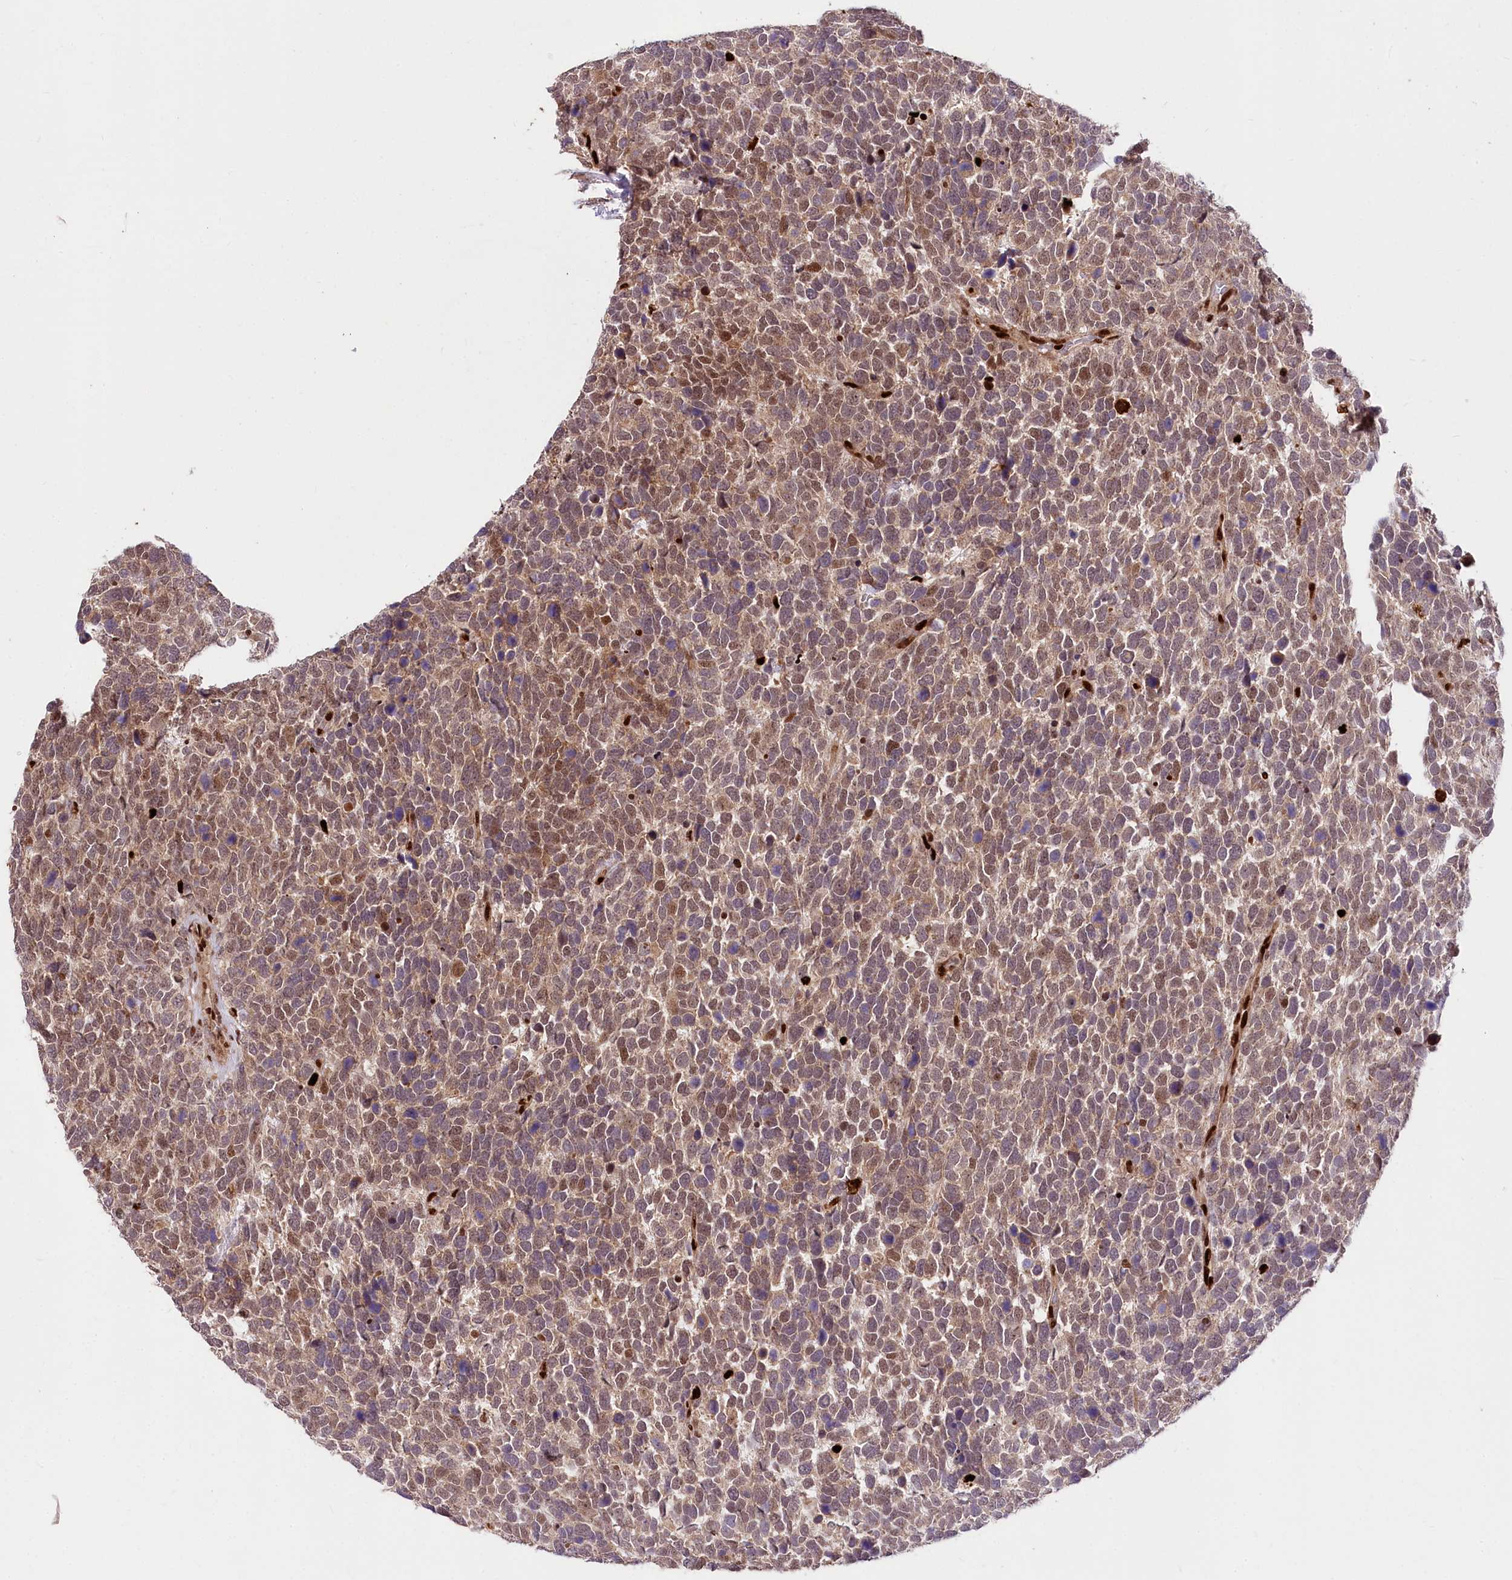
{"staining": {"intensity": "moderate", "quantity": "25%-75%", "location": "nuclear"}, "tissue": "urothelial cancer", "cell_type": "Tumor cells", "image_type": "cancer", "snomed": [{"axis": "morphology", "description": "Urothelial carcinoma, High grade"}, {"axis": "topography", "description": "Urinary bladder"}], "caption": "This micrograph demonstrates IHC staining of urothelial carcinoma (high-grade), with medium moderate nuclear staining in approximately 25%-75% of tumor cells.", "gene": "FIGN", "patient": {"sex": "female", "age": 82}}